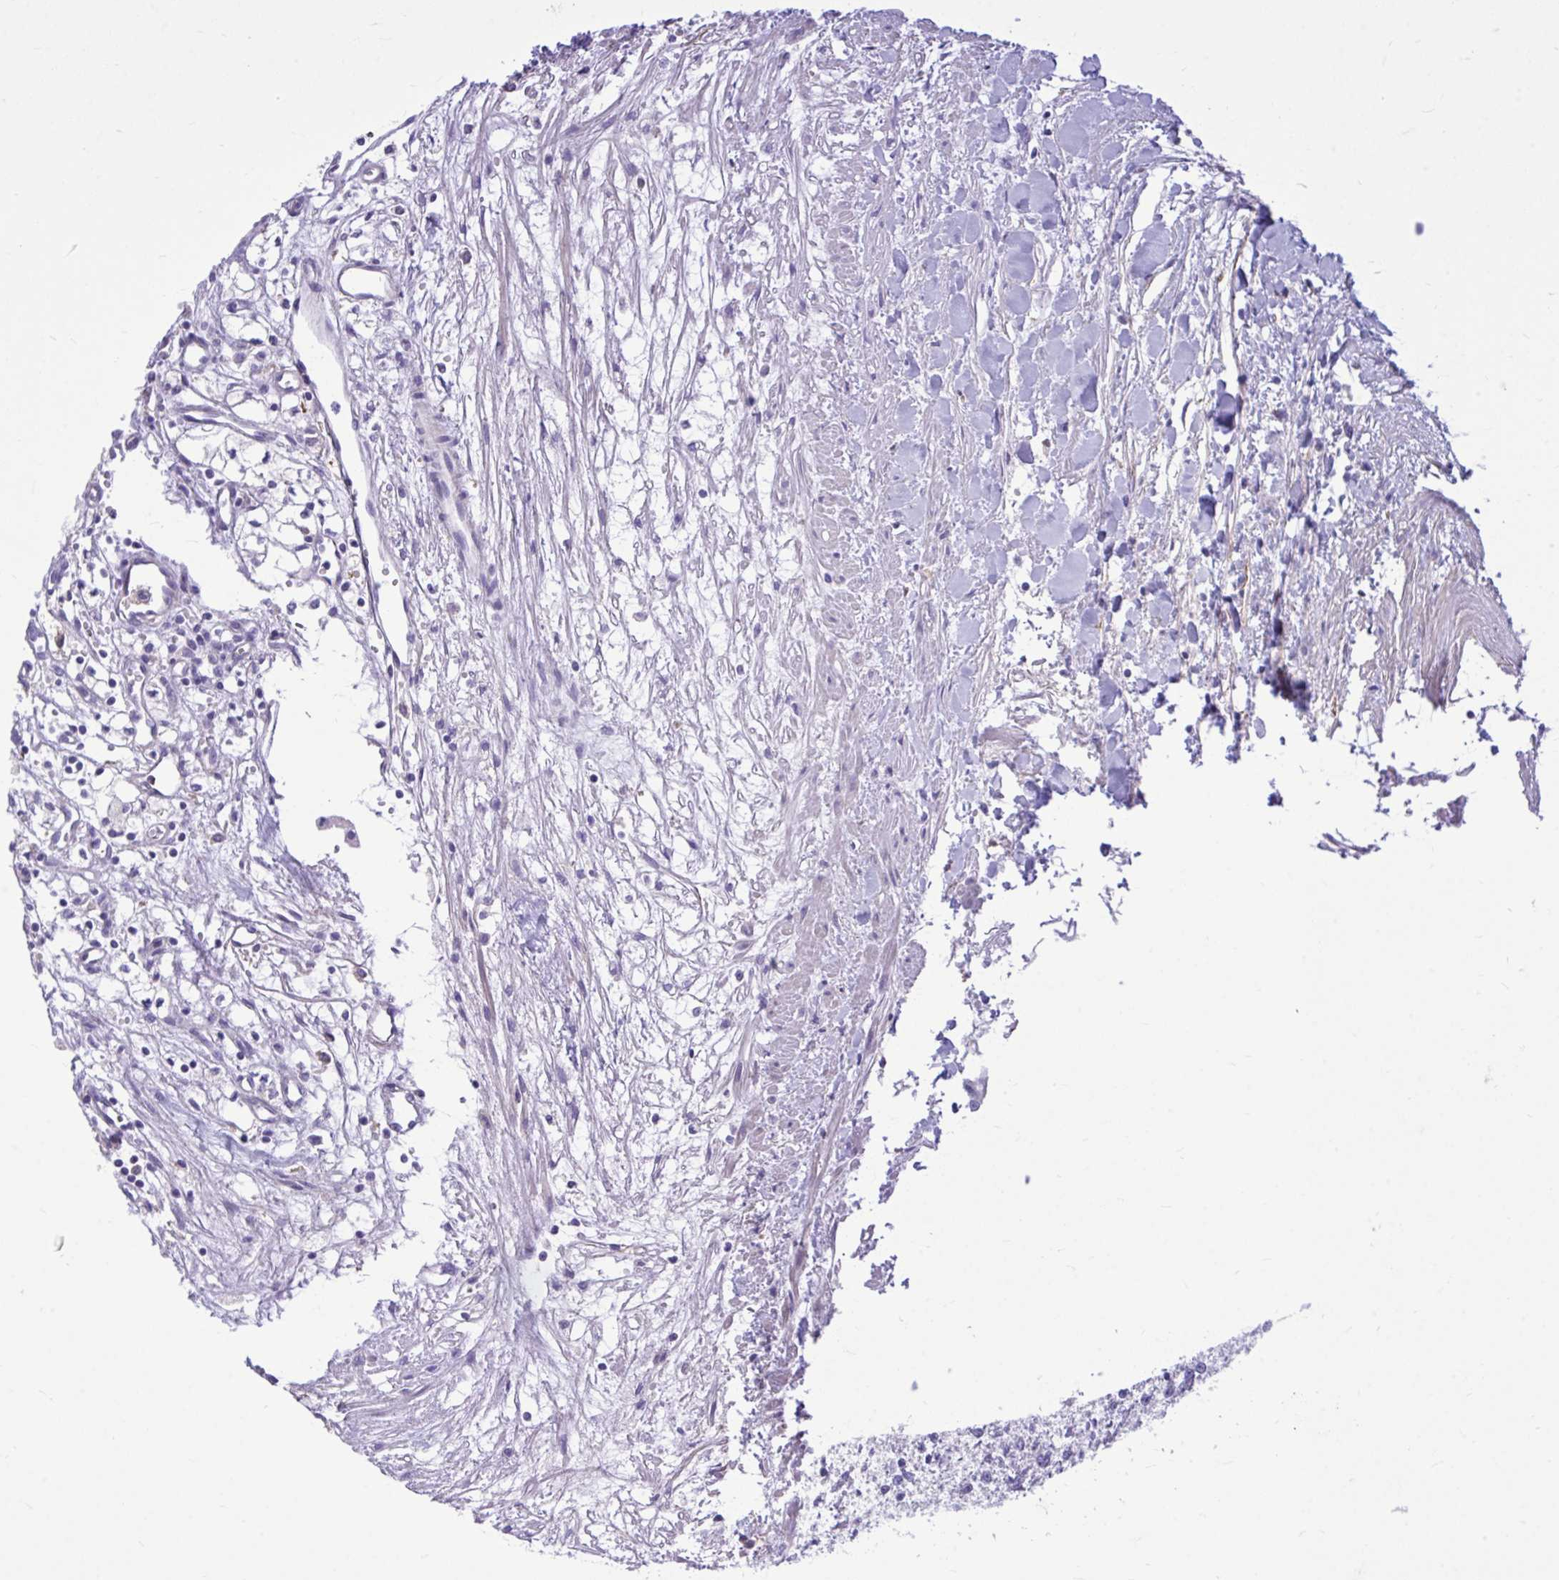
{"staining": {"intensity": "negative", "quantity": "none", "location": "none"}, "tissue": "renal cancer", "cell_type": "Tumor cells", "image_type": "cancer", "snomed": [{"axis": "morphology", "description": "Adenocarcinoma, NOS"}, {"axis": "topography", "description": "Kidney"}], "caption": "The photomicrograph exhibits no significant positivity in tumor cells of renal adenocarcinoma. (DAB (3,3'-diaminobenzidine) immunohistochemistry (IHC) with hematoxylin counter stain).", "gene": "TLR7", "patient": {"sex": "male", "age": 59}}